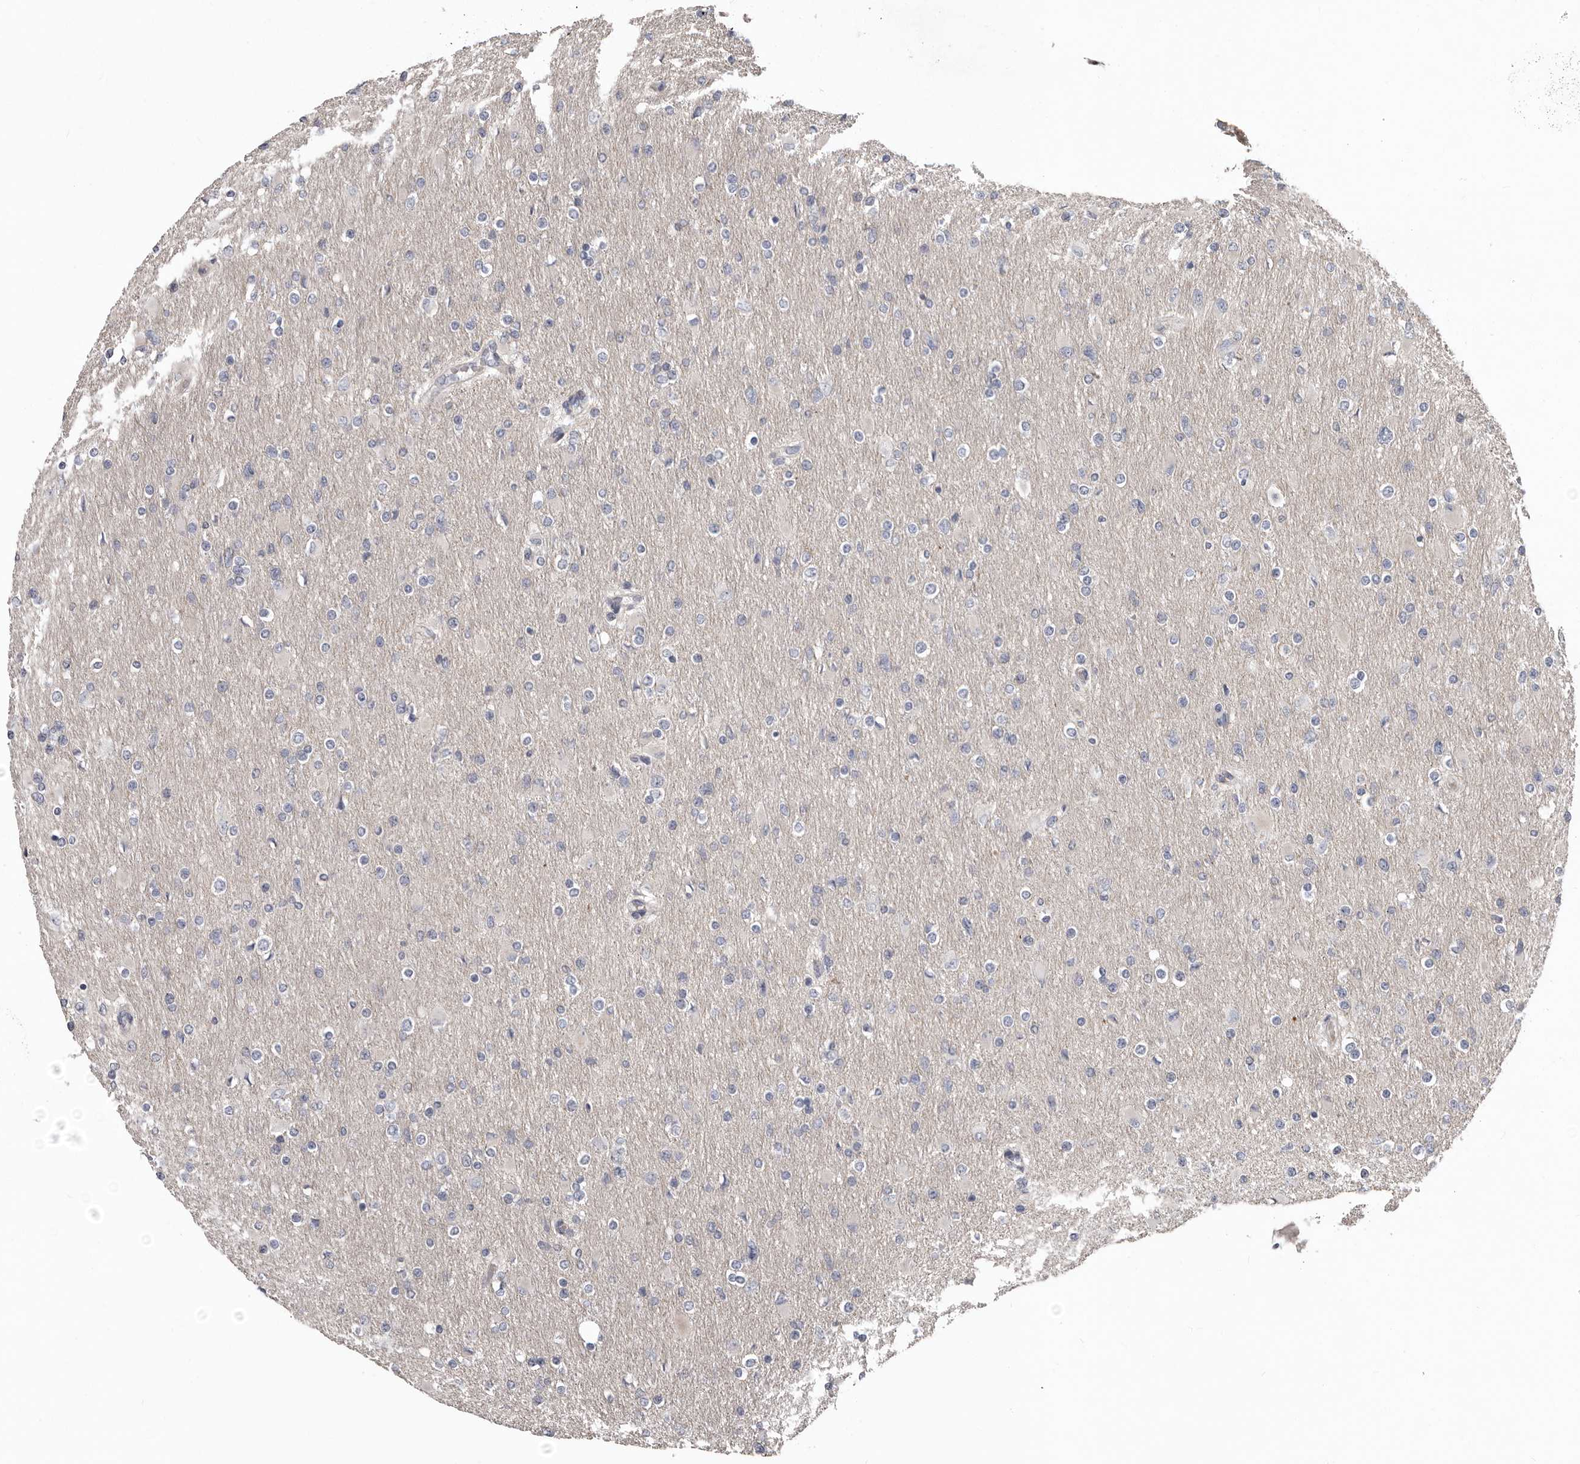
{"staining": {"intensity": "negative", "quantity": "none", "location": "none"}, "tissue": "glioma", "cell_type": "Tumor cells", "image_type": "cancer", "snomed": [{"axis": "morphology", "description": "Glioma, malignant, High grade"}, {"axis": "topography", "description": "Cerebral cortex"}], "caption": "Immunohistochemistry micrograph of neoplastic tissue: glioma stained with DAB (3,3'-diaminobenzidine) shows no significant protein expression in tumor cells.", "gene": "RNF217", "patient": {"sex": "female", "age": 36}}